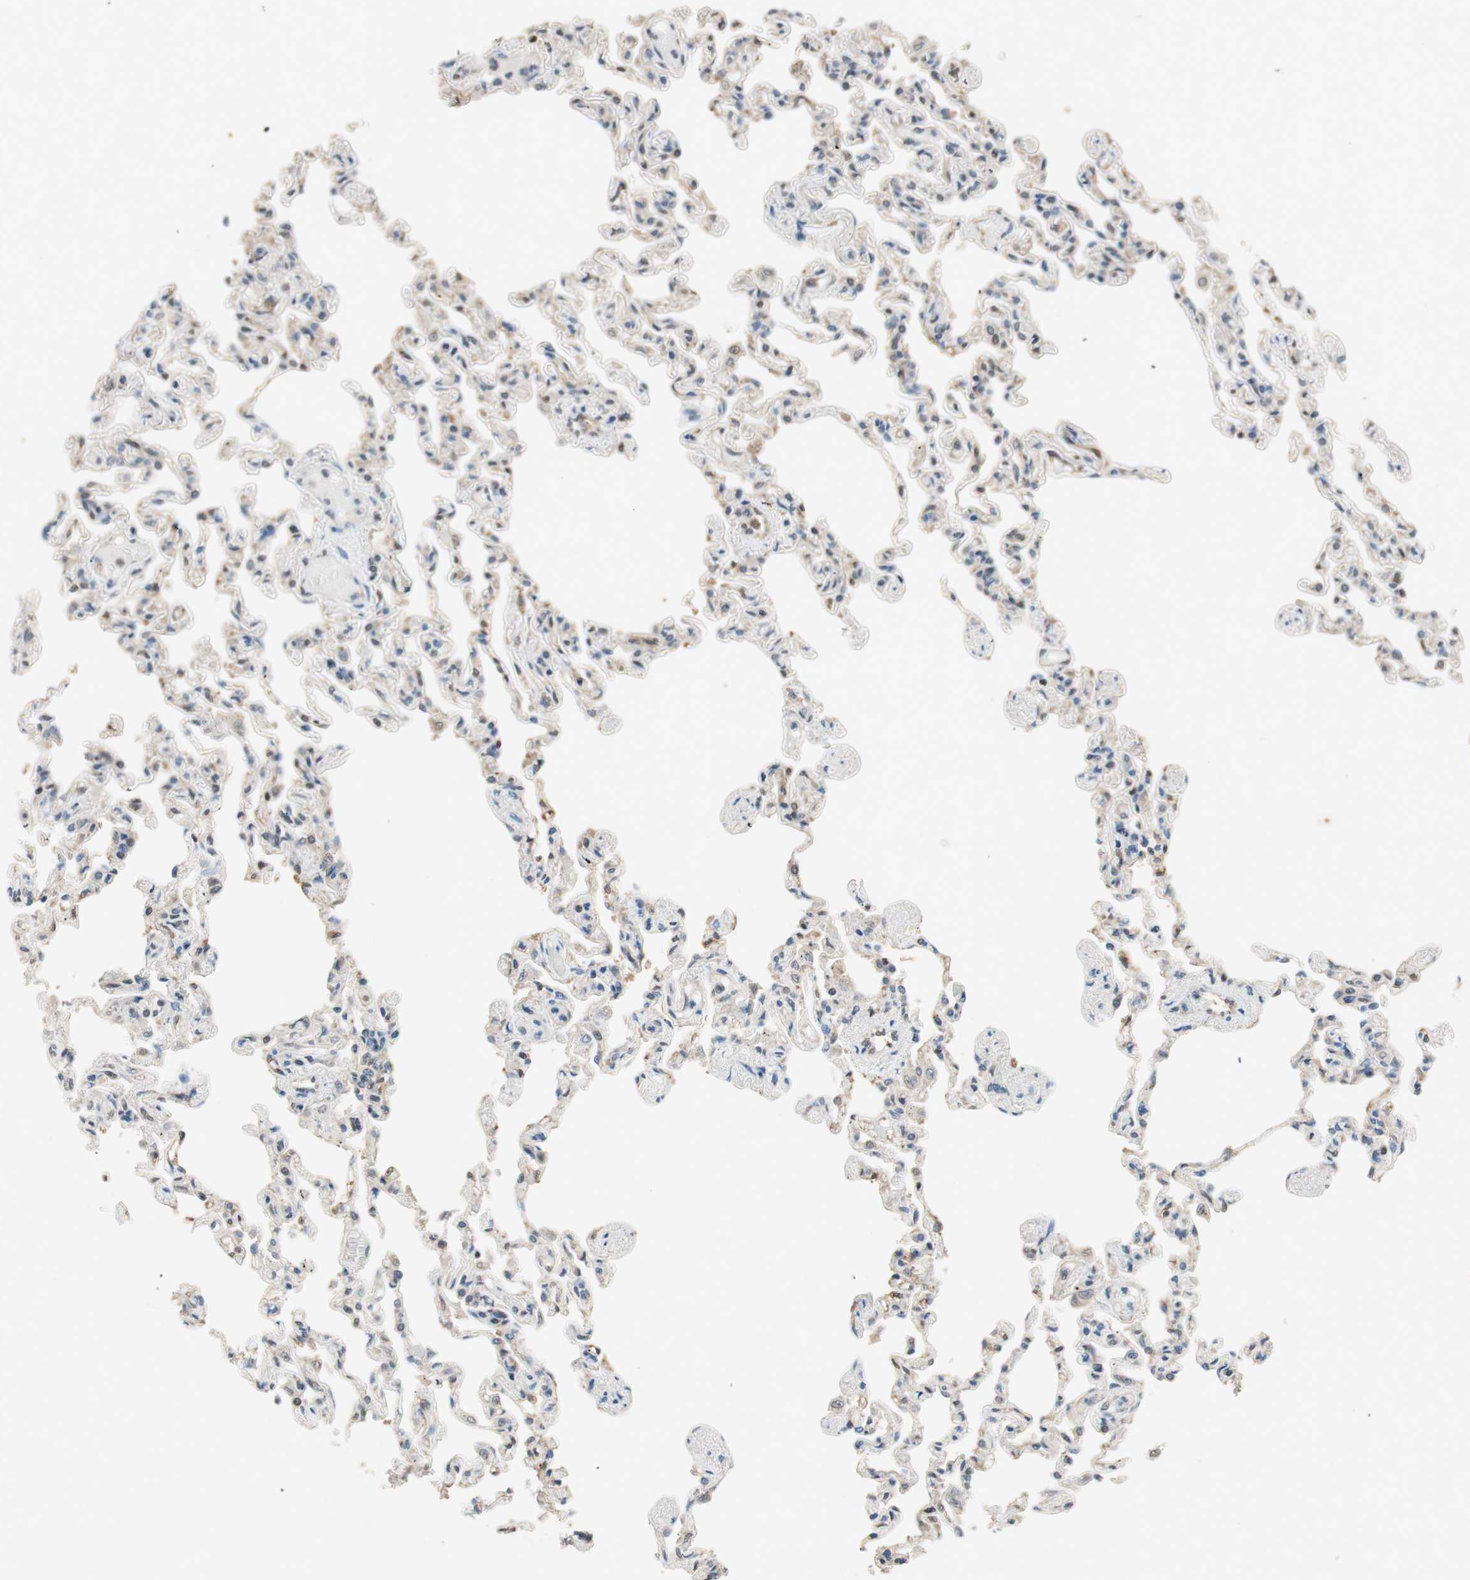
{"staining": {"intensity": "weak", "quantity": "25%-75%", "location": "cytoplasmic/membranous"}, "tissue": "lung", "cell_type": "Alveolar cells", "image_type": "normal", "snomed": [{"axis": "morphology", "description": "Normal tissue, NOS"}, {"axis": "topography", "description": "Lung"}], "caption": "Immunohistochemical staining of normal human lung shows 25%-75% levels of weak cytoplasmic/membranous protein positivity in about 25%-75% of alveolar cells.", "gene": "SERPINB5", "patient": {"sex": "male", "age": 21}}